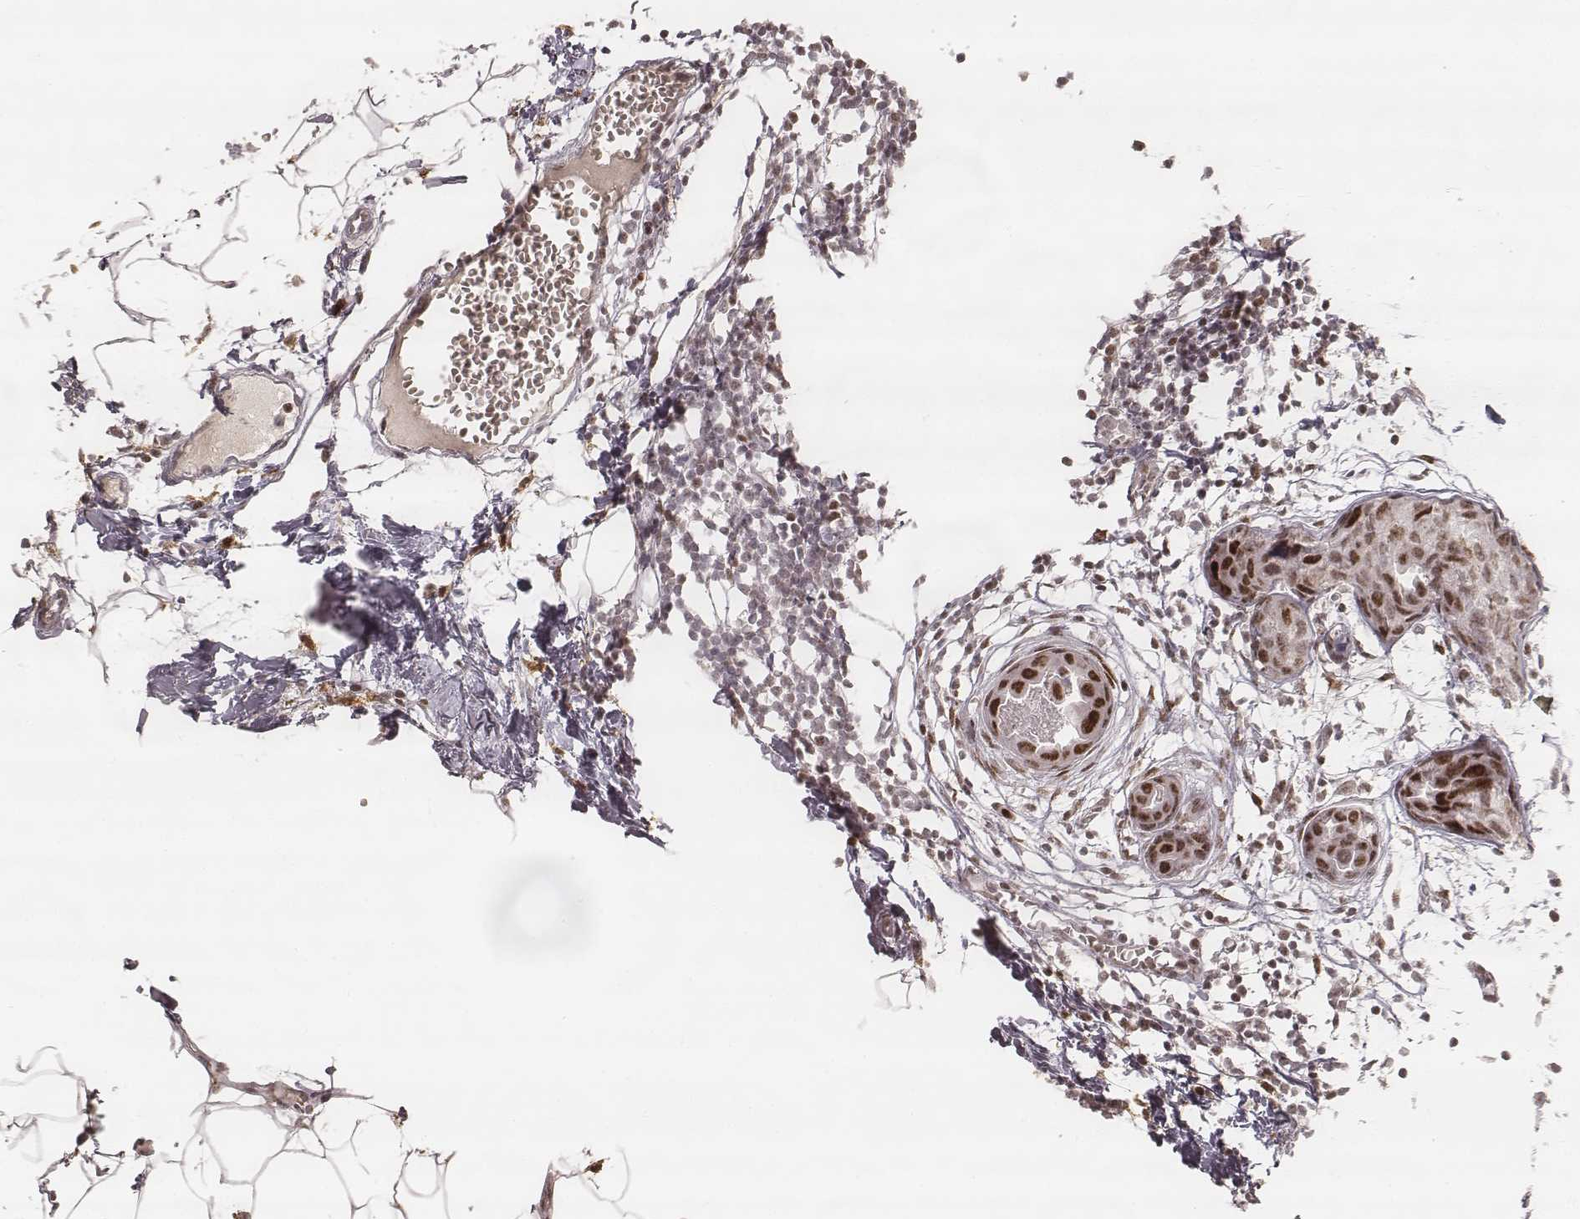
{"staining": {"intensity": "moderate", "quantity": ">75%", "location": "nuclear"}, "tissue": "breast cancer", "cell_type": "Tumor cells", "image_type": "cancer", "snomed": [{"axis": "morphology", "description": "Duct carcinoma"}, {"axis": "topography", "description": "Breast"}], "caption": "This image exhibits immunohistochemistry staining of human breast cancer, with medium moderate nuclear positivity in approximately >75% of tumor cells.", "gene": "HNRNPC", "patient": {"sex": "female", "age": 38}}